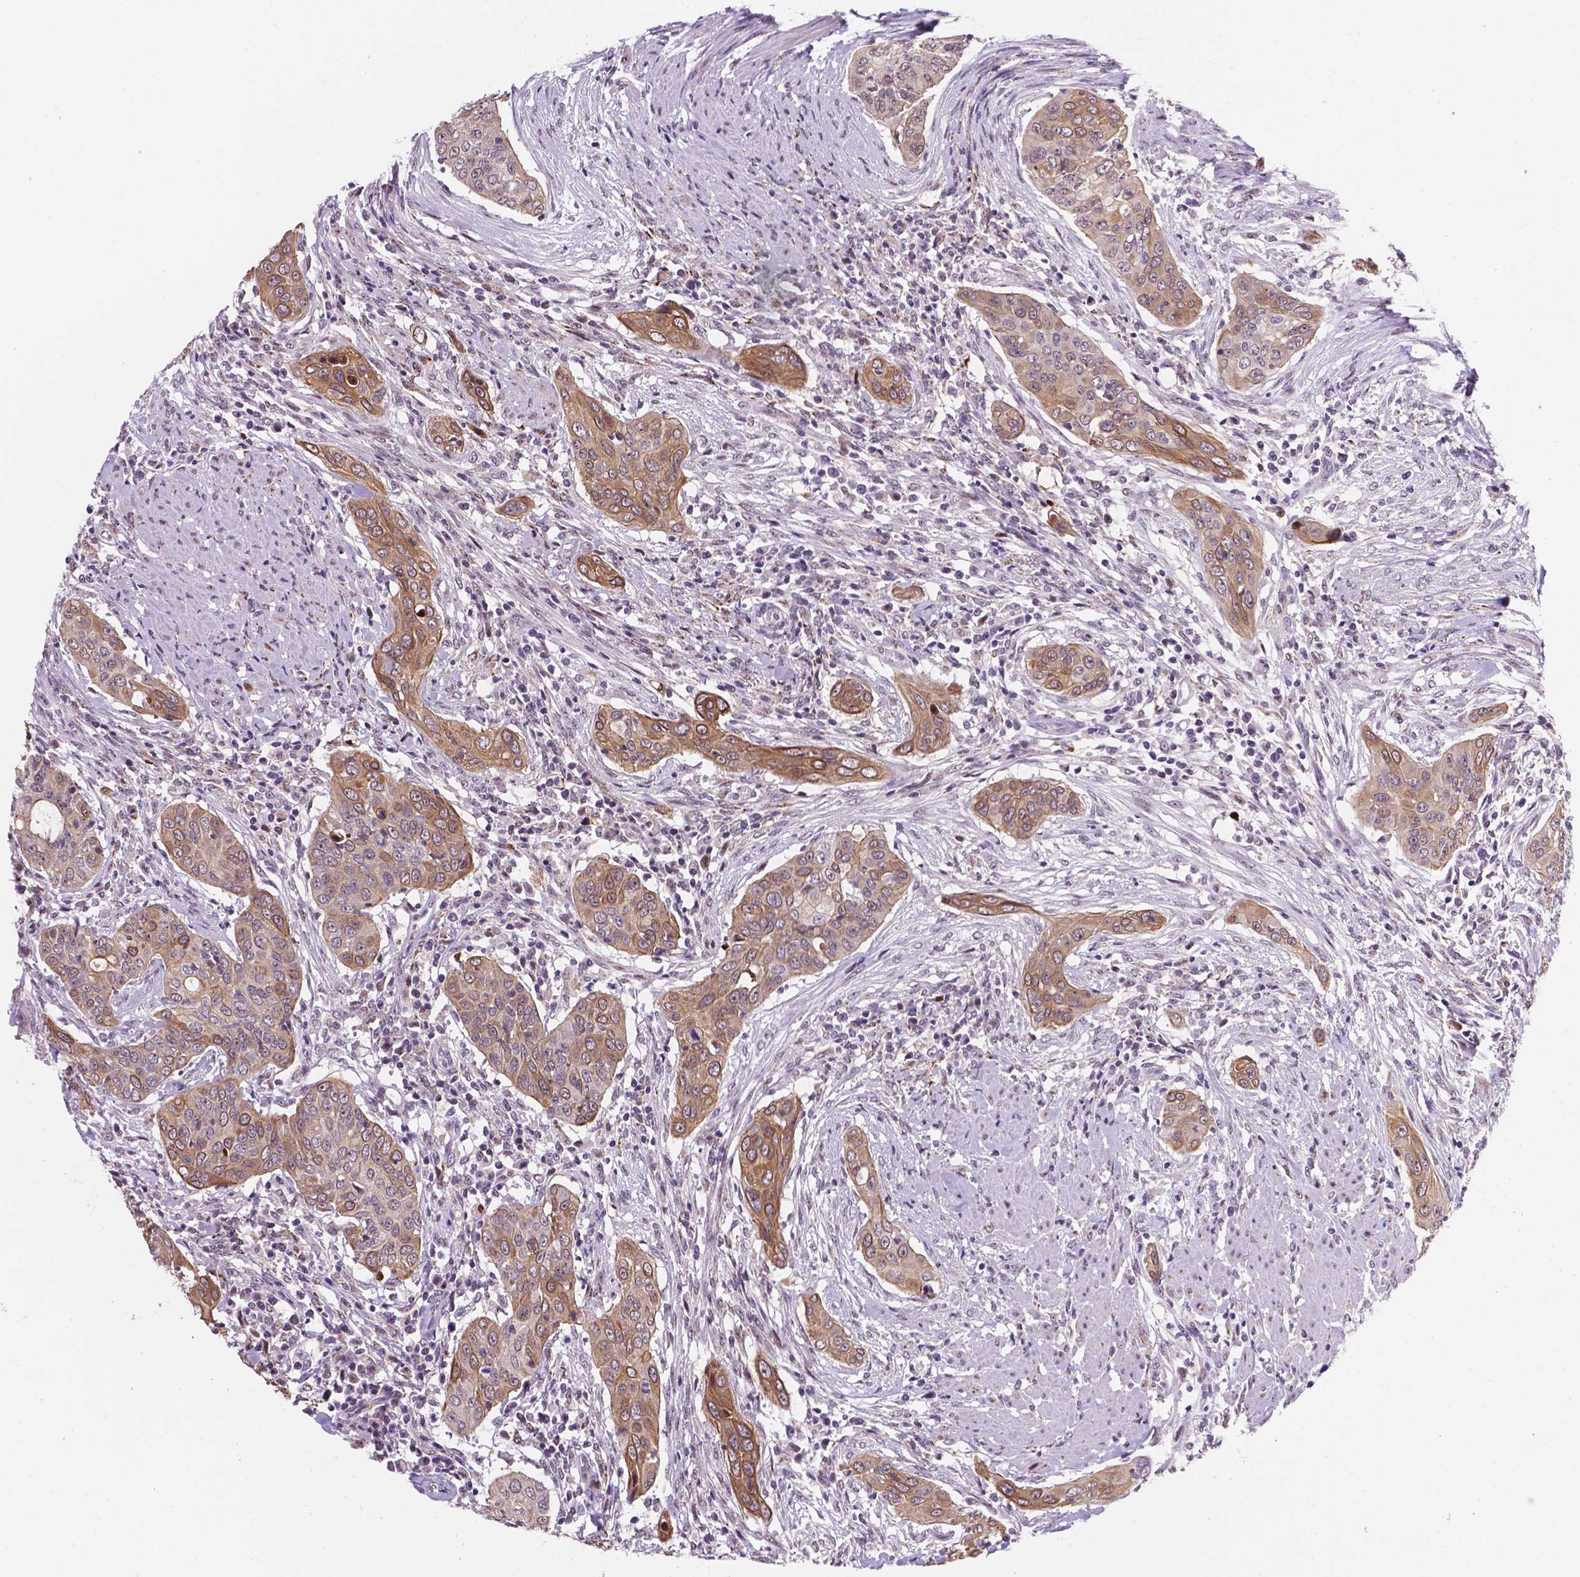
{"staining": {"intensity": "moderate", "quantity": ">75%", "location": "cytoplasmic/membranous"}, "tissue": "urothelial cancer", "cell_type": "Tumor cells", "image_type": "cancer", "snomed": [{"axis": "morphology", "description": "Urothelial carcinoma, High grade"}, {"axis": "topography", "description": "Urinary bladder"}], "caption": "Urothelial cancer tissue demonstrates moderate cytoplasmic/membranous staining in about >75% of tumor cells, visualized by immunohistochemistry. (DAB IHC with brightfield microscopy, high magnification).", "gene": "SMAD3", "patient": {"sex": "male", "age": 82}}